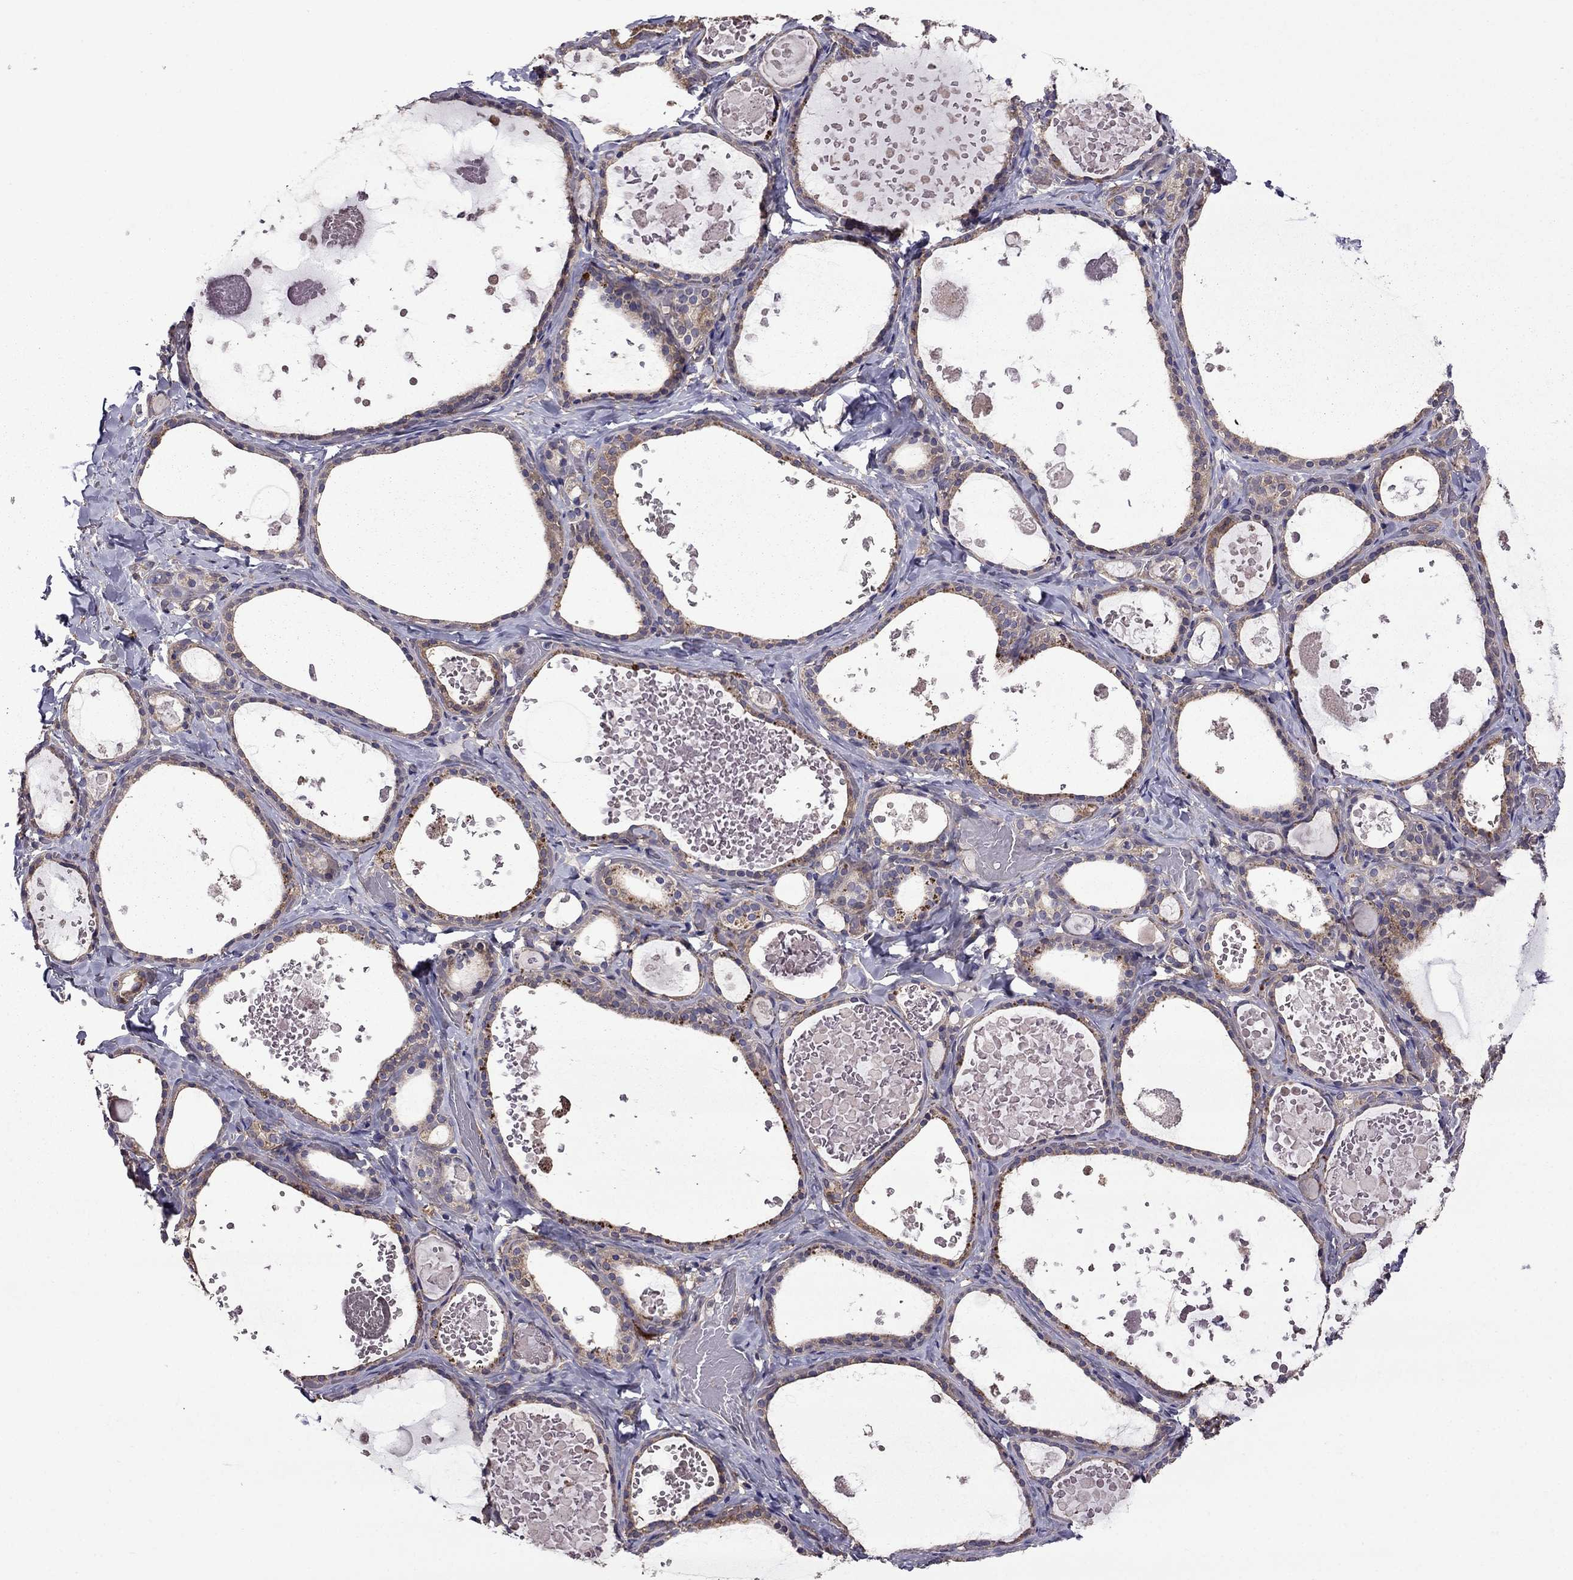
{"staining": {"intensity": "weak", "quantity": ">75%", "location": "cytoplasmic/membranous"}, "tissue": "thyroid gland", "cell_type": "Glandular cells", "image_type": "normal", "snomed": [{"axis": "morphology", "description": "Normal tissue, NOS"}, {"axis": "topography", "description": "Thyroid gland"}], "caption": "This is a micrograph of immunohistochemistry staining of benign thyroid gland, which shows weak positivity in the cytoplasmic/membranous of glandular cells.", "gene": "ITGB1", "patient": {"sex": "female", "age": 56}}